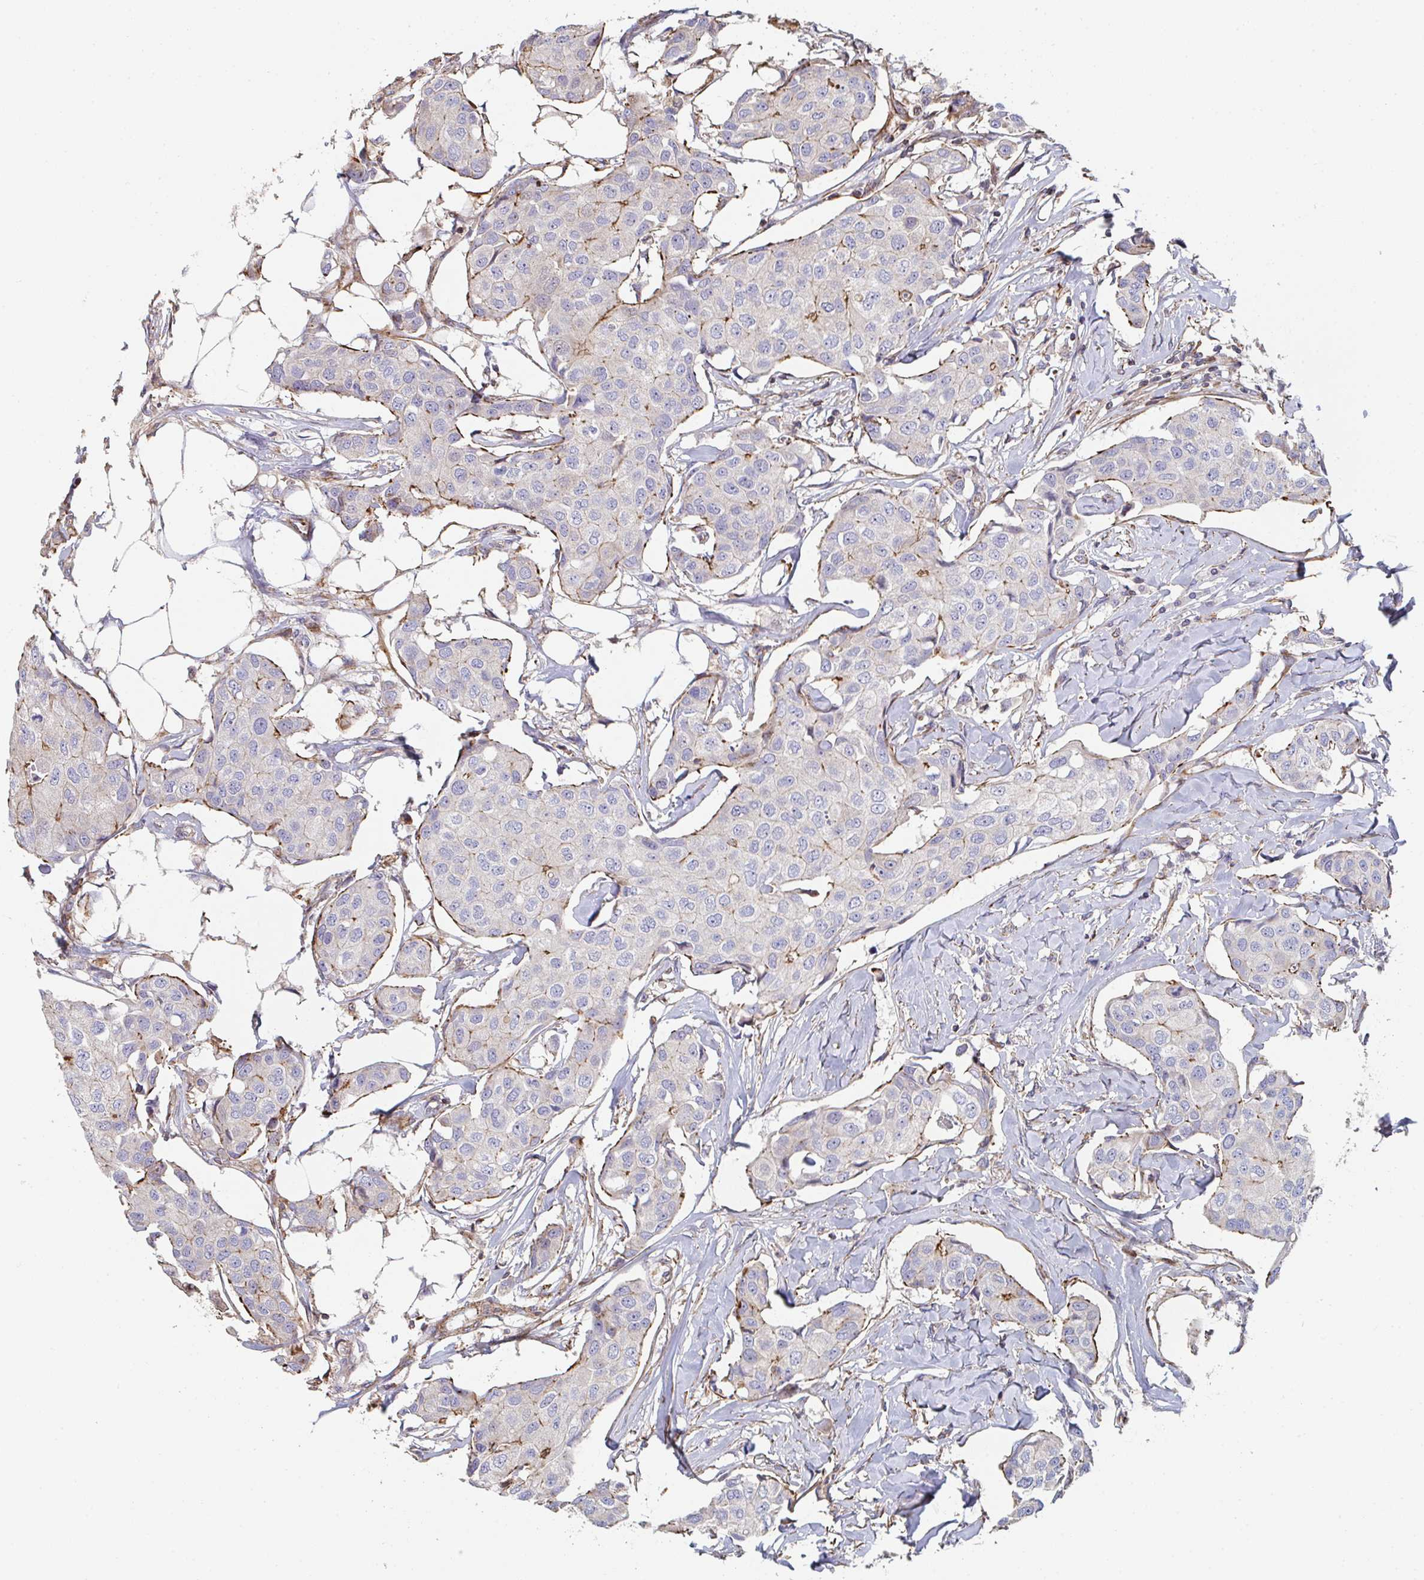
{"staining": {"intensity": "moderate", "quantity": "<25%", "location": "cytoplasmic/membranous"}, "tissue": "breast cancer", "cell_type": "Tumor cells", "image_type": "cancer", "snomed": [{"axis": "morphology", "description": "Duct carcinoma"}, {"axis": "topography", "description": "Breast"}, {"axis": "topography", "description": "Lymph node"}], "caption": "Immunohistochemical staining of human breast intraductal carcinoma demonstrates low levels of moderate cytoplasmic/membranous protein positivity in approximately <25% of tumor cells.", "gene": "FZD2", "patient": {"sex": "female", "age": 80}}